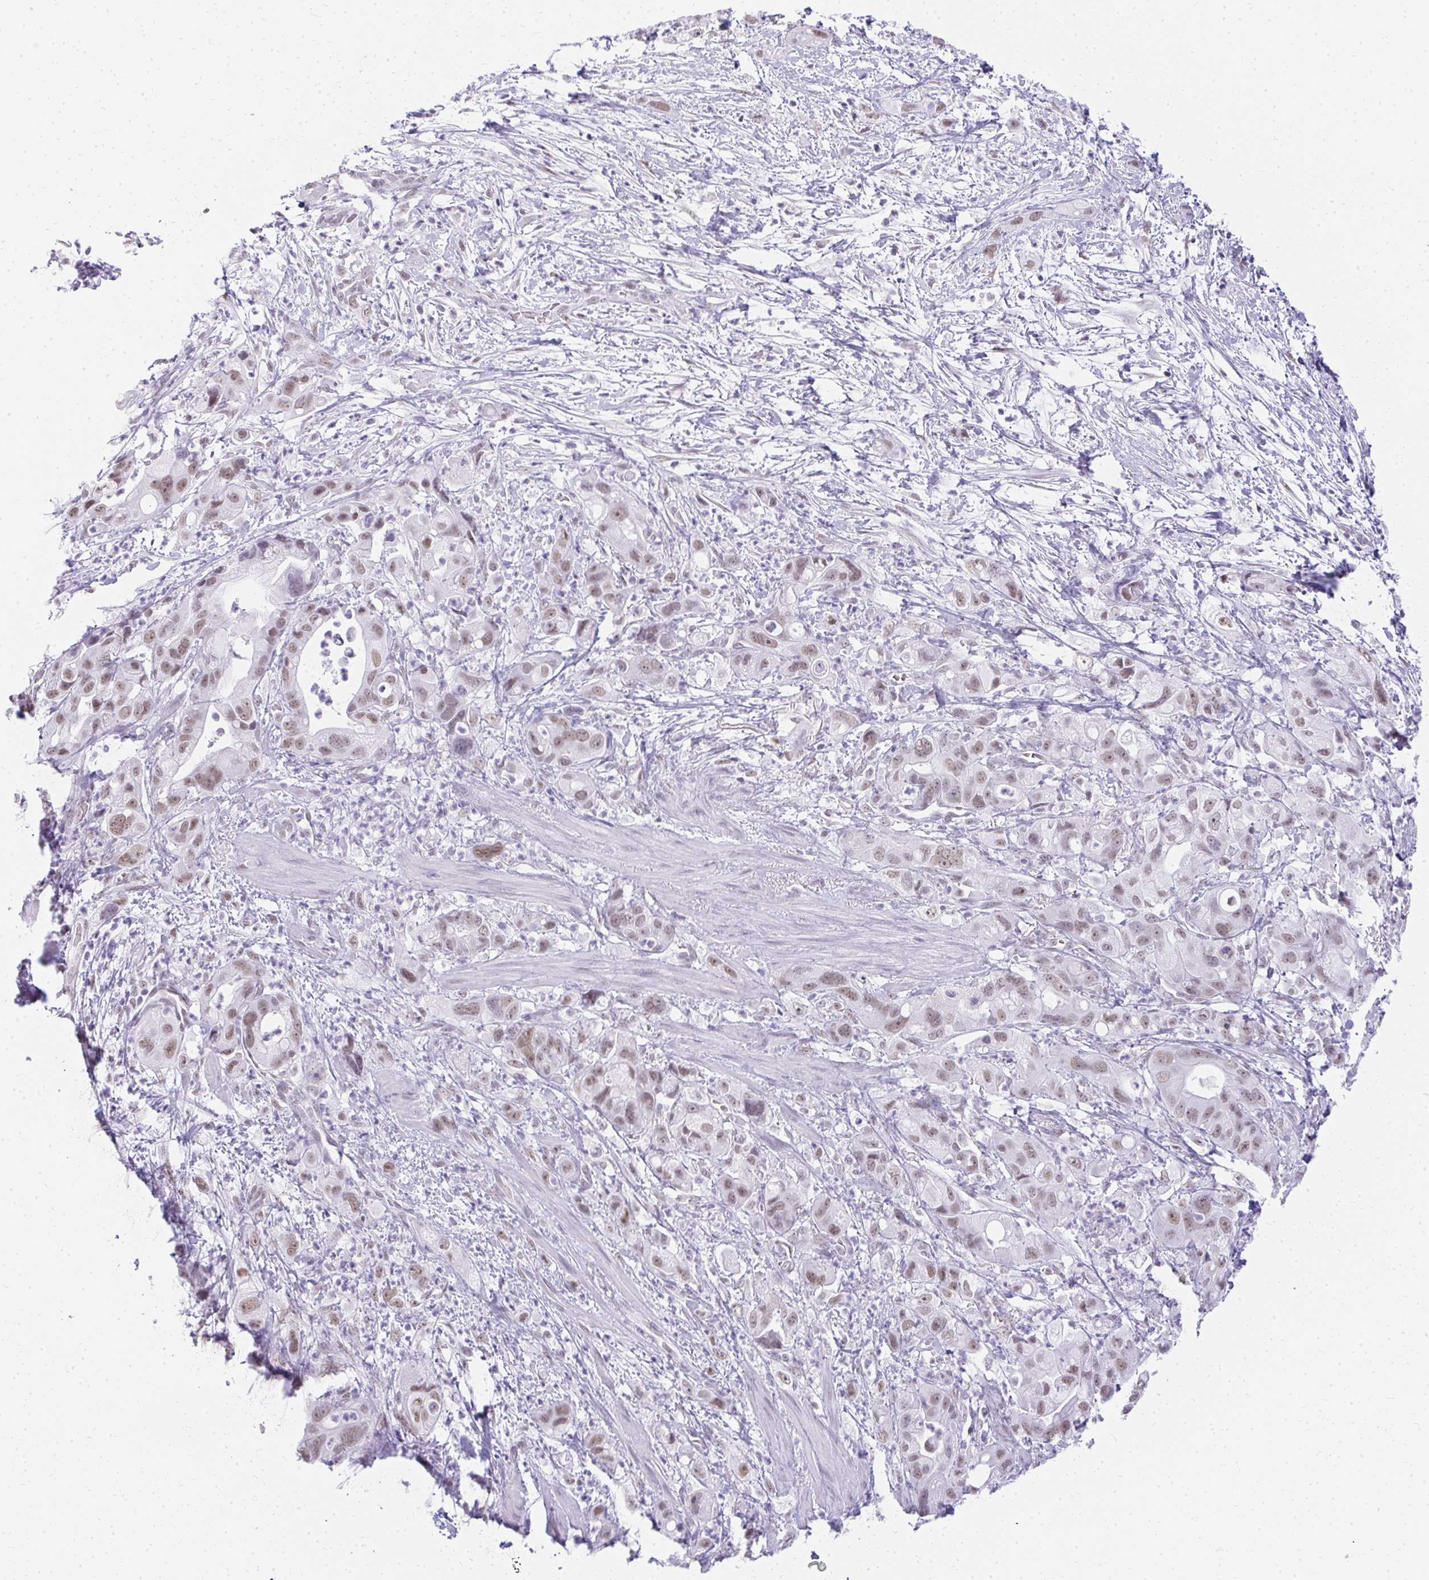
{"staining": {"intensity": "moderate", "quantity": ">75%", "location": "nuclear"}, "tissue": "pancreatic cancer", "cell_type": "Tumor cells", "image_type": "cancer", "snomed": [{"axis": "morphology", "description": "Adenocarcinoma, NOS"}, {"axis": "topography", "description": "Pancreas"}], "caption": "An immunohistochemistry (IHC) micrograph of tumor tissue is shown. Protein staining in brown highlights moderate nuclear positivity in pancreatic adenocarcinoma within tumor cells.", "gene": "PLA2G1B", "patient": {"sex": "male", "age": 68}}